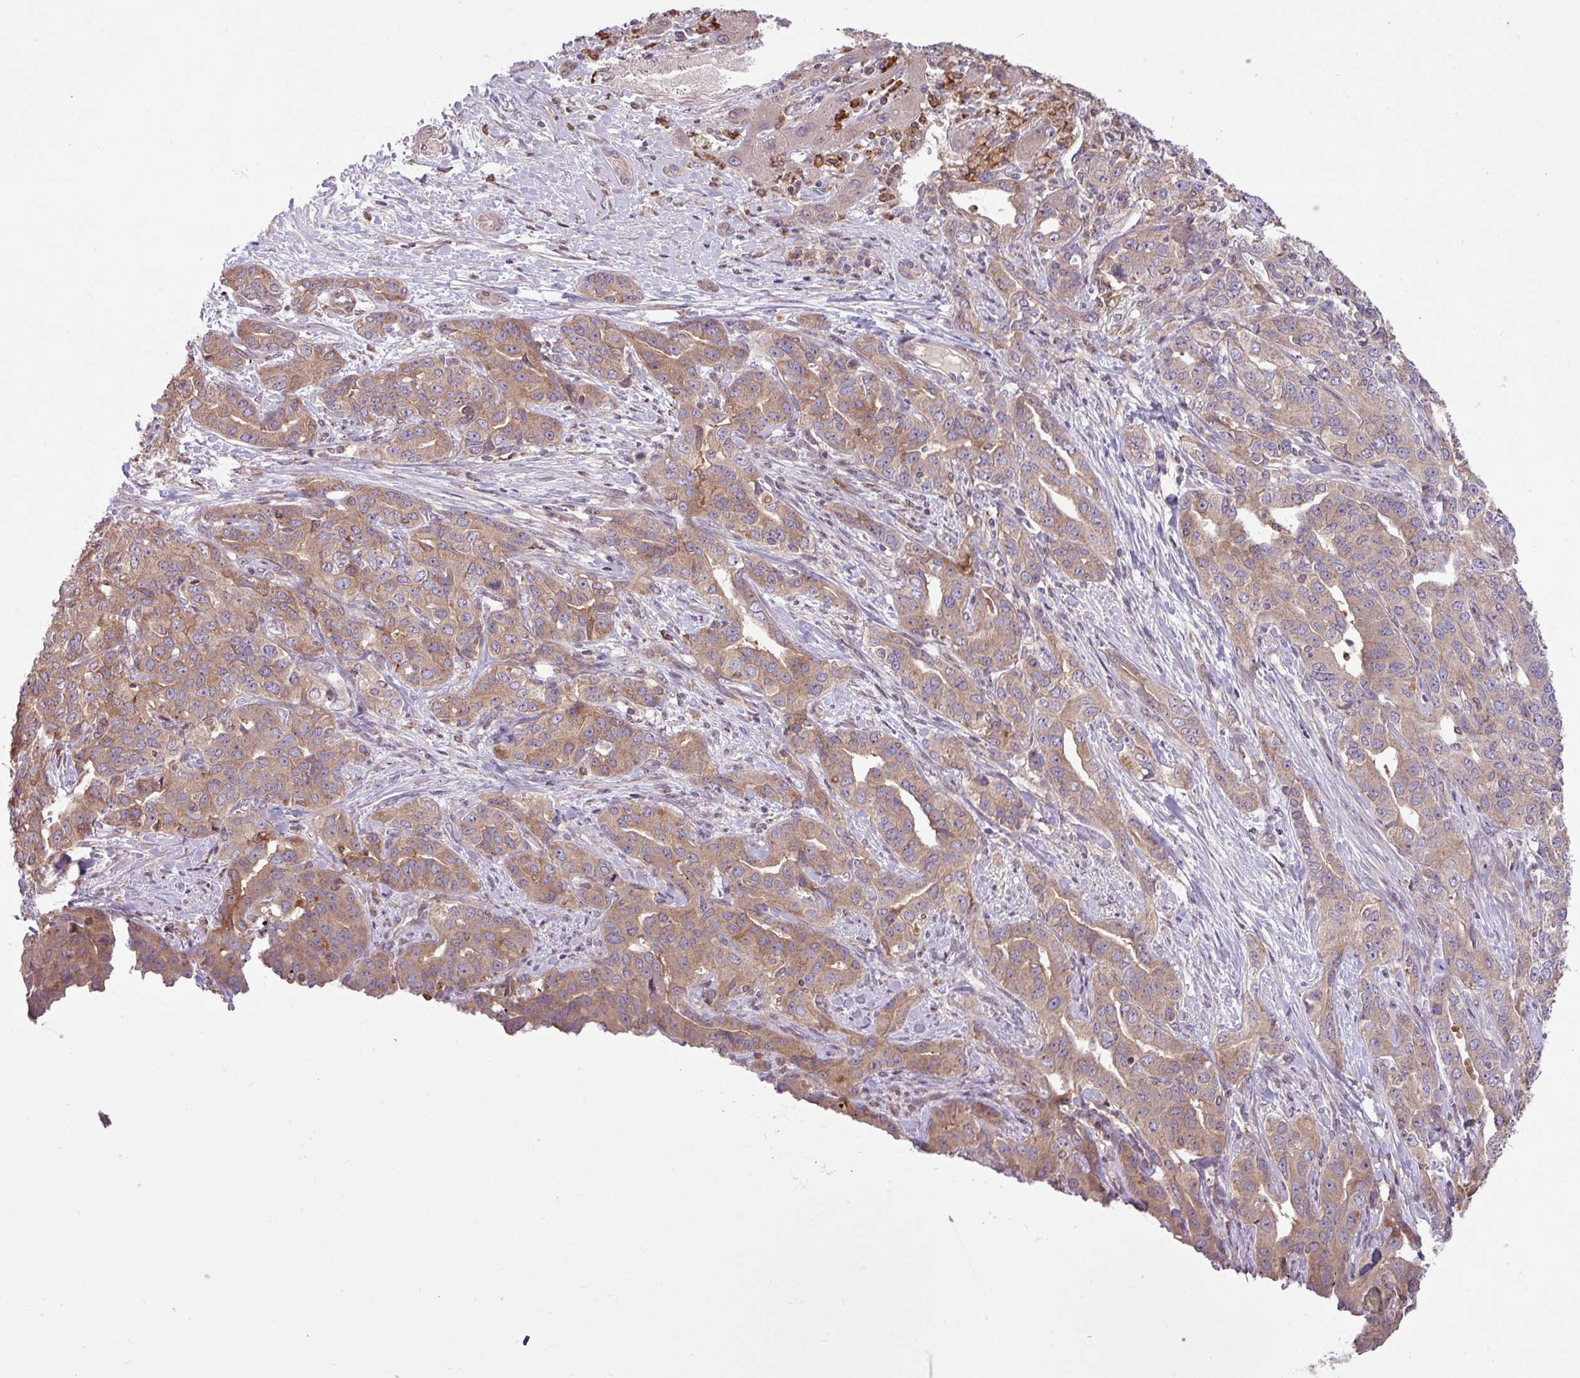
{"staining": {"intensity": "moderate", "quantity": ">75%", "location": "cytoplasmic/membranous"}, "tissue": "liver cancer", "cell_type": "Tumor cells", "image_type": "cancer", "snomed": [{"axis": "morphology", "description": "Cholangiocarcinoma"}, {"axis": "topography", "description": "Liver"}], "caption": "Immunohistochemistry (IHC) histopathology image of liver cancer (cholangiocarcinoma) stained for a protein (brown), which demonstrates medium levels of moderate cytoplasmic/membranous positivity in about >75% of tumor cells.", "gene": "ARHGEF25", "patient": {"sex": "male", "age": 59}}